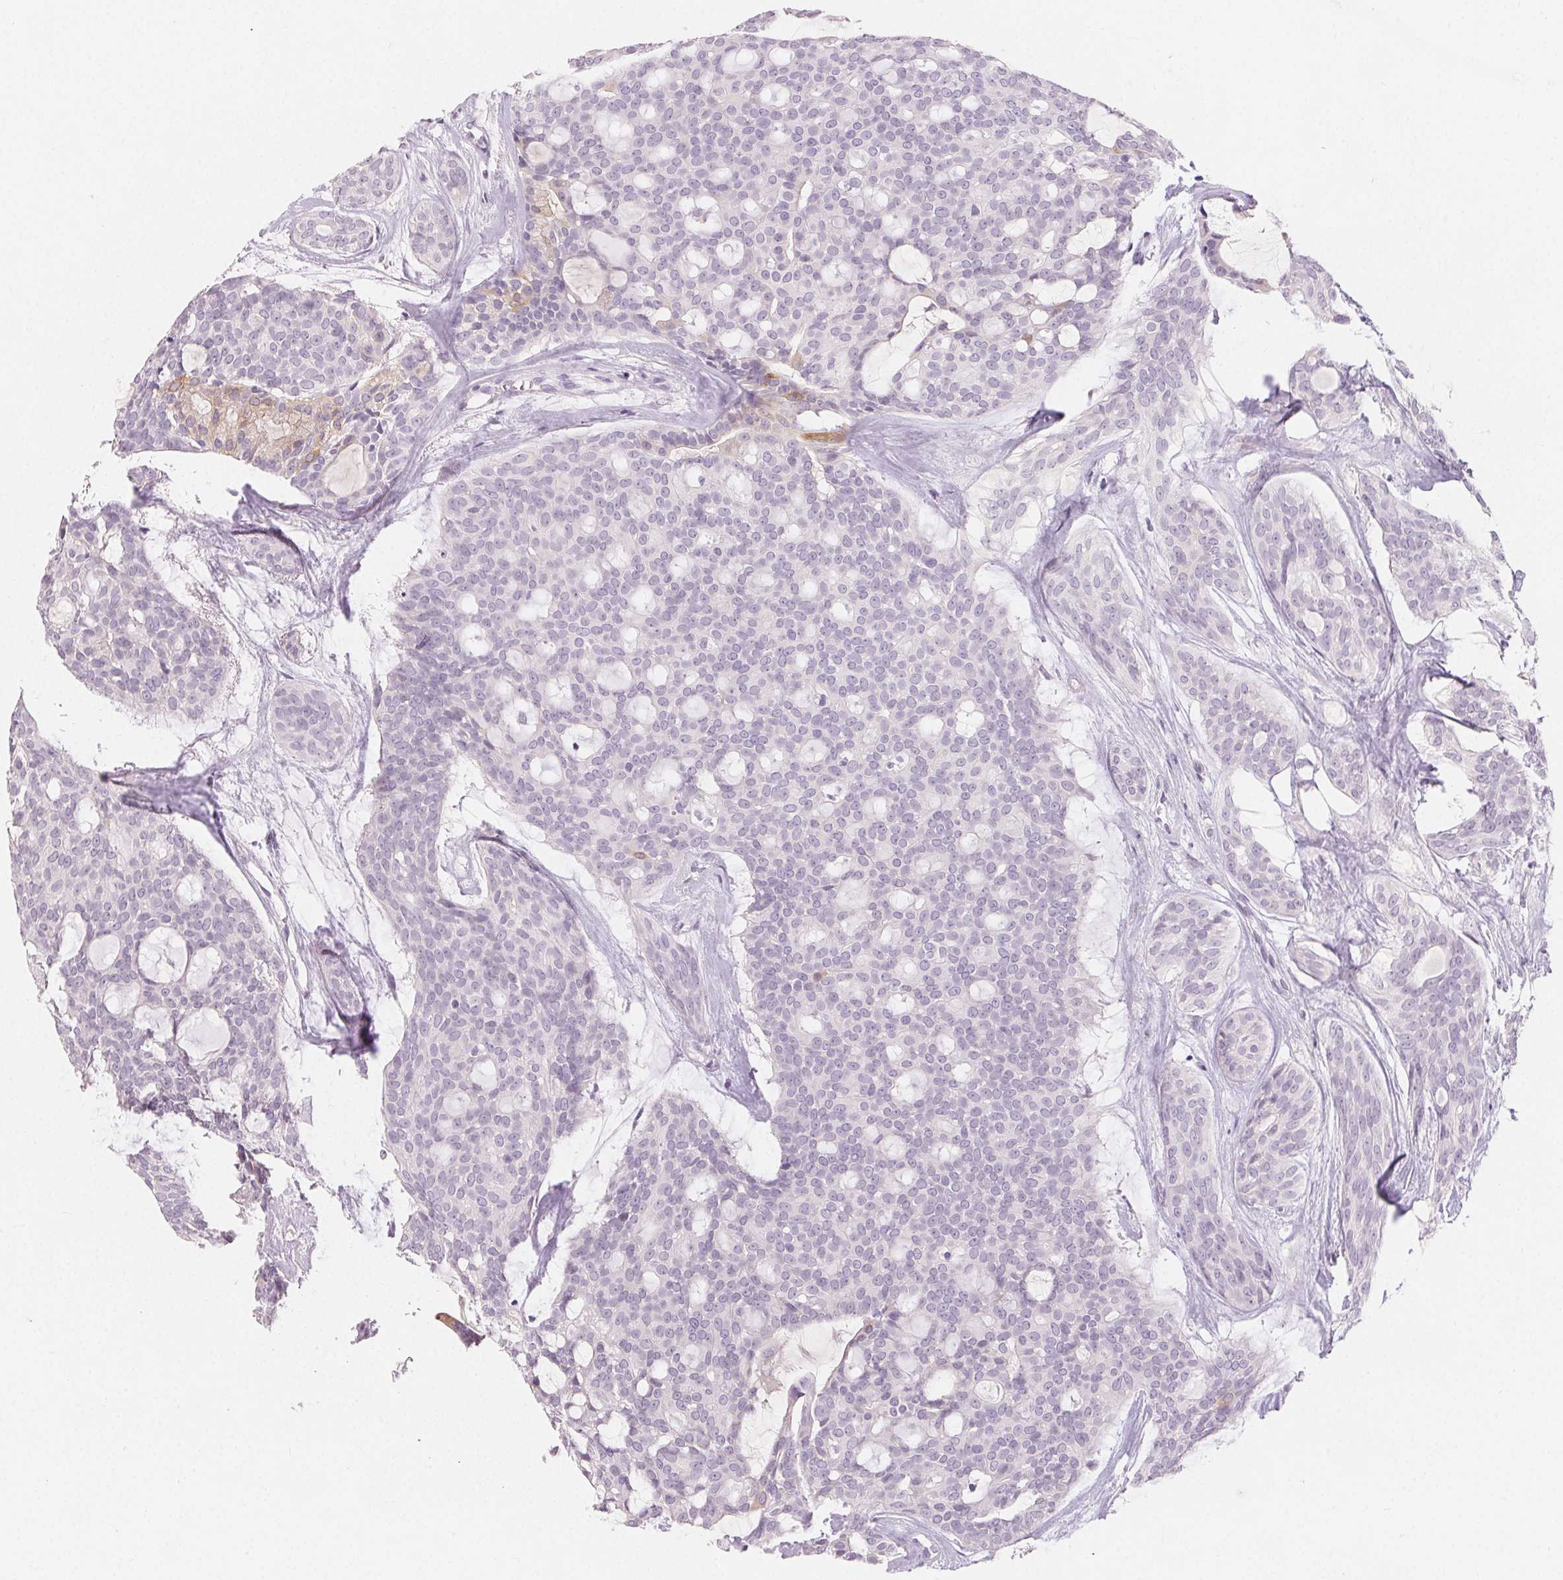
{"staining": {"intensity": "negative", "quantity": "none", "location": "none"}, "tissue": "head and neck cancer", "cell_type": "Tumor cells", "image_type": "cancer", "snomed": [{"axis": "morphology", "description": "Adenocarcinoma, NOS"}, {"axis": "topography", "description": "Head-Neck"}], "caption": "High power microscopy photomicrograph of an immunohistochemistry (IHC) histopathology image of head and neck cancer (adenocarcinoma), revealing no significant staining in tumor cells.", "gene": "MIOX", "patient": {"sex": "male", "age": 66}}